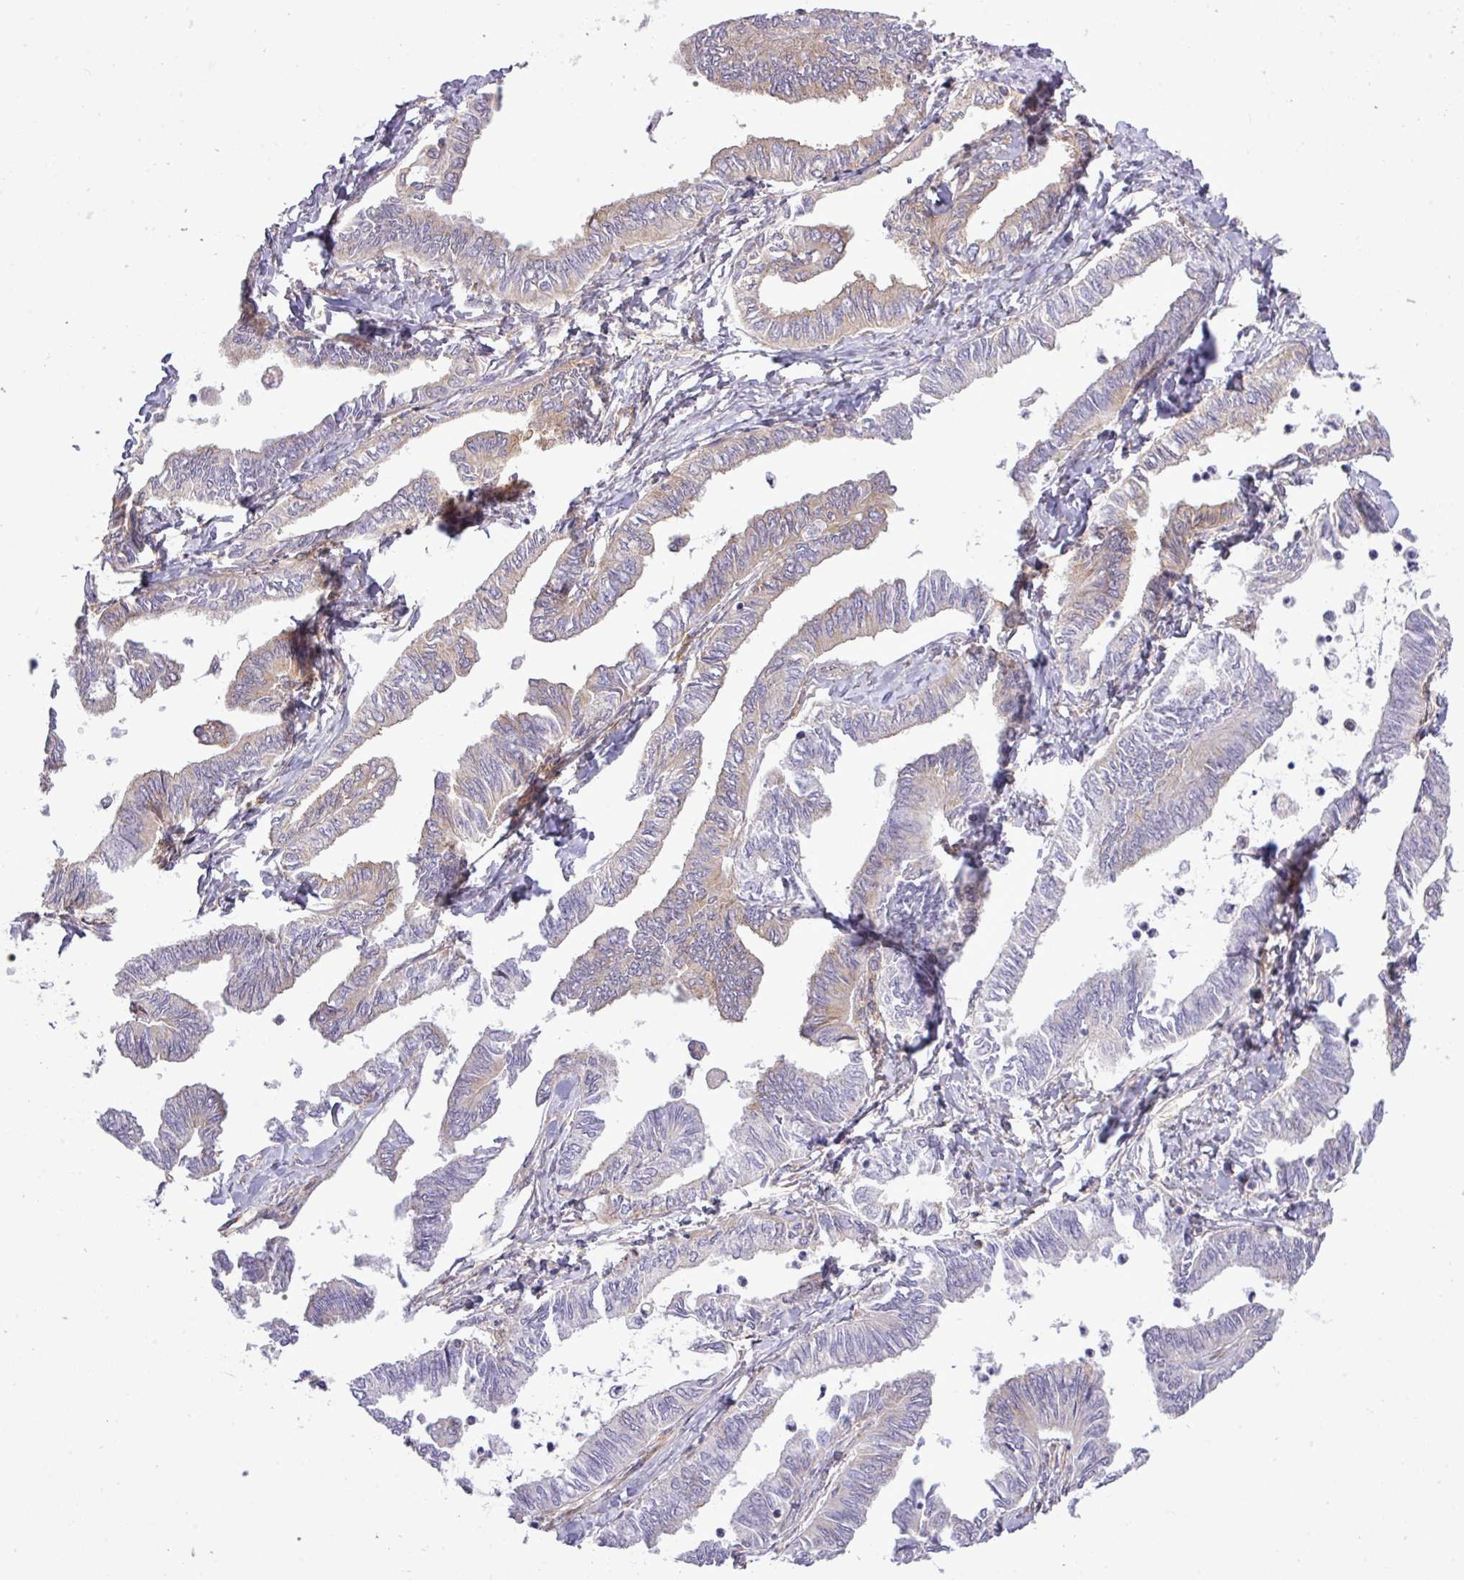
{"staining": {"intensity": "weak", "quantity": "25%-75%", "location": "cytoplasmic/membranous"}, "tissue": "ovarian cancer", "cell_type": "Tumor cells", "image_type": "cancer", "snomed": [{"axis": "morphology", "description": "Carcinoma, endometroid"}, {"axis": "topography", "description": "Ovary"}], "caption": "Protein expression by IHC shows weak cytoplasmic/membranous expression in about 25%-75% of tumor cells in ovarian cancer.", "gene": "FAM222B", "patient": {"sex": "female", "age": 70}}